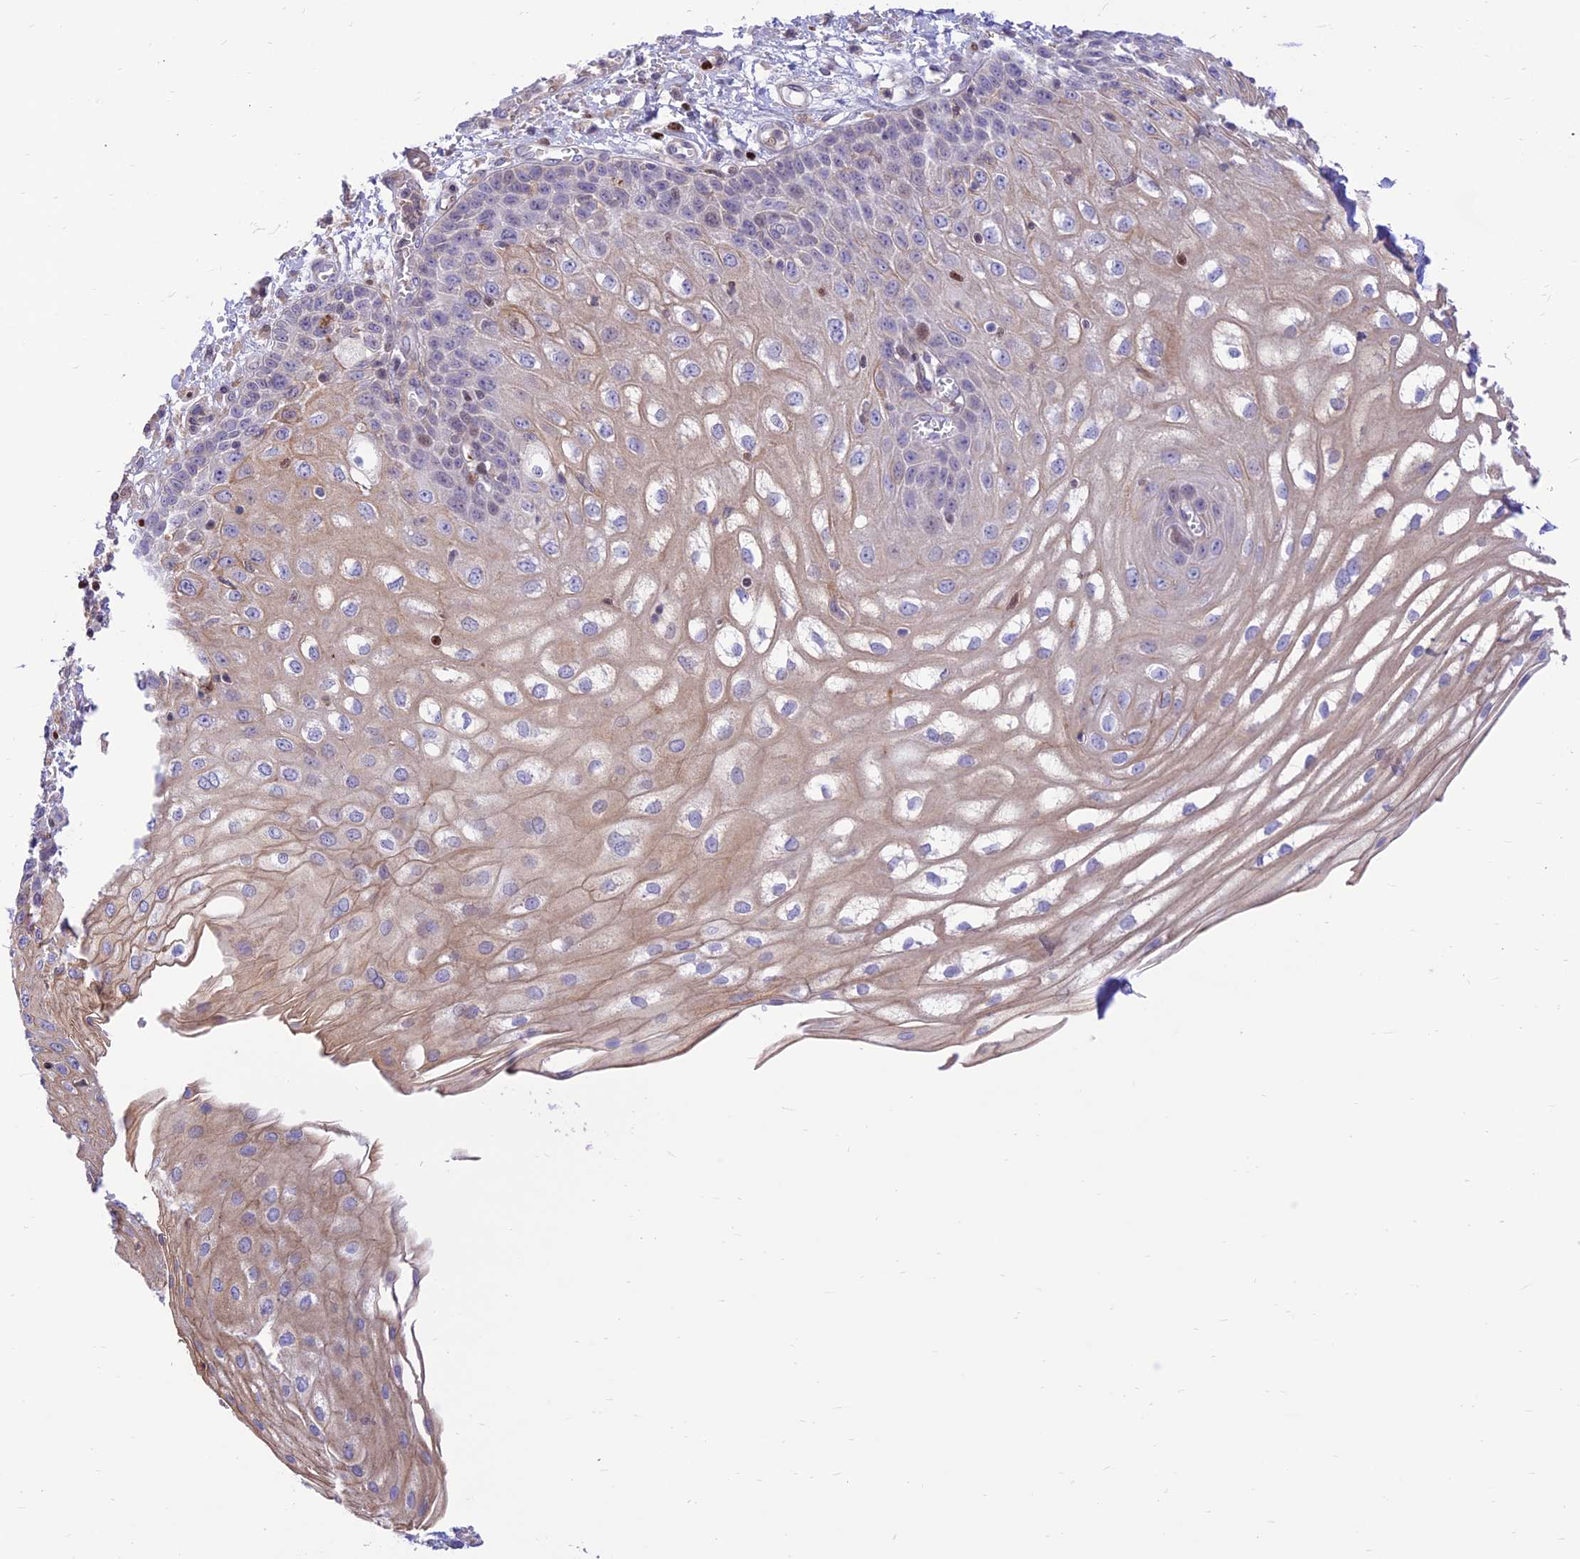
{"staining": {"intensity": "weak", "quantity": "25%-75%", "location": "cytoplasmic/membranous"}, "tissue": "esophagus", "cell_type": "Squamous epithelial cells", "image_type": "normal", "snomed": [{"axis": "morphology", "description": "Normal tissue, NOS"}, {"axis": "topography", "description": "Esophagus"}], "caption": "Protein staining exhibits weak cytoplasmic/membranous positivity in approximately 25%-75% of squamous epithelial cells in unremarkable esophagus. The protein is shown in brown color, while the nuclei are stained blue.", "gene": "FAM186B", "patient": {"sex": "male", "age": 81}}